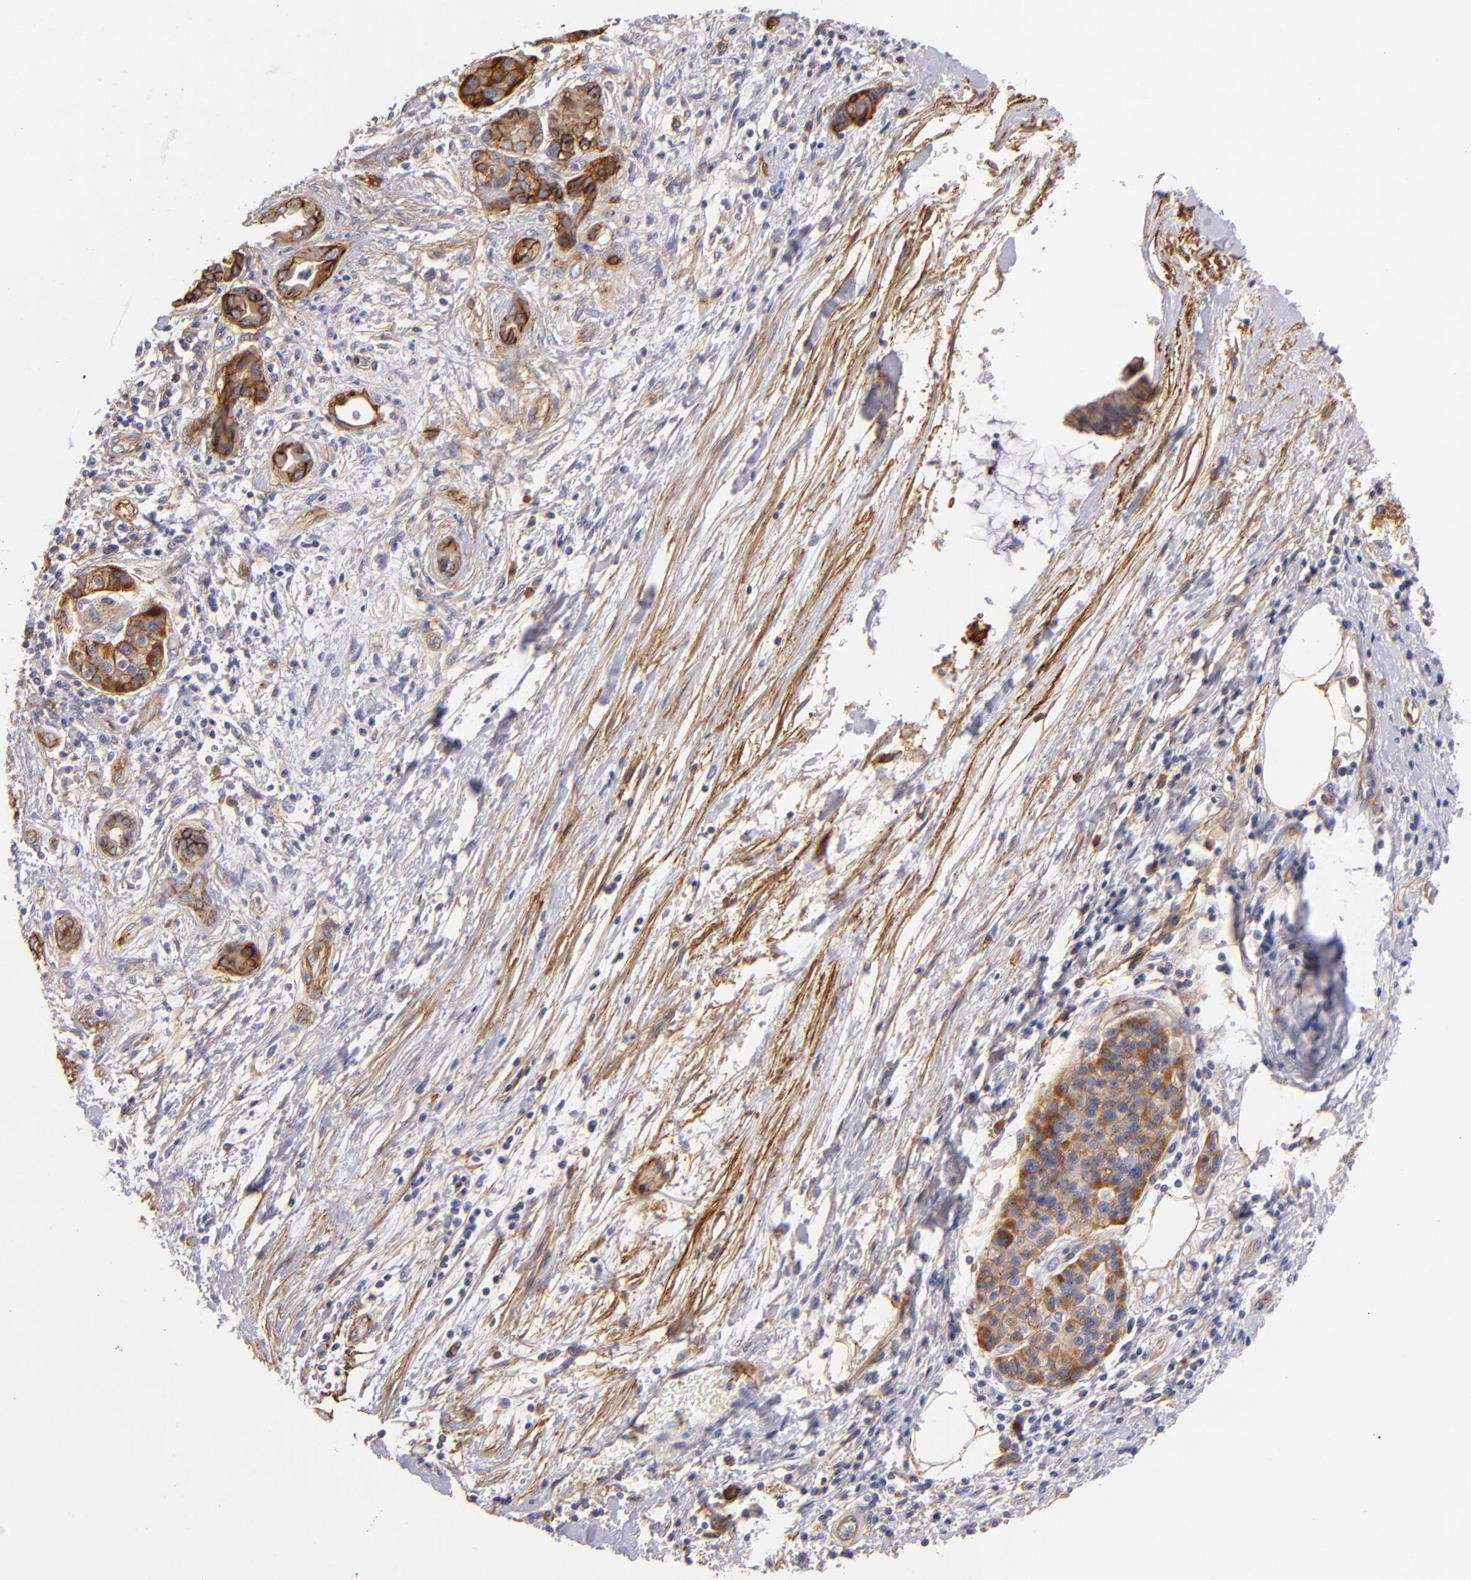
{"staining": {"intensity": "moderate", "quantity": ">75%", "location": "cytoplasmic/membranous"}, "tissue": "pancreatic cancer", "cell_type": "Tumor cells", "image_type": "cancer", "snomed": [{"axis": "morphology", "description": "Adenocarcinoma, NOS"}, {"axis": "topography", "description": "Pancreas"}], "caption": "Pancreatic cancer (adenocarcinoma) stained for a protein exhibits moderate cytoplasmic/membranous positivity in tumor cells.", "gene": "CD151", "patient": {"sex": "female", "age": 70}}